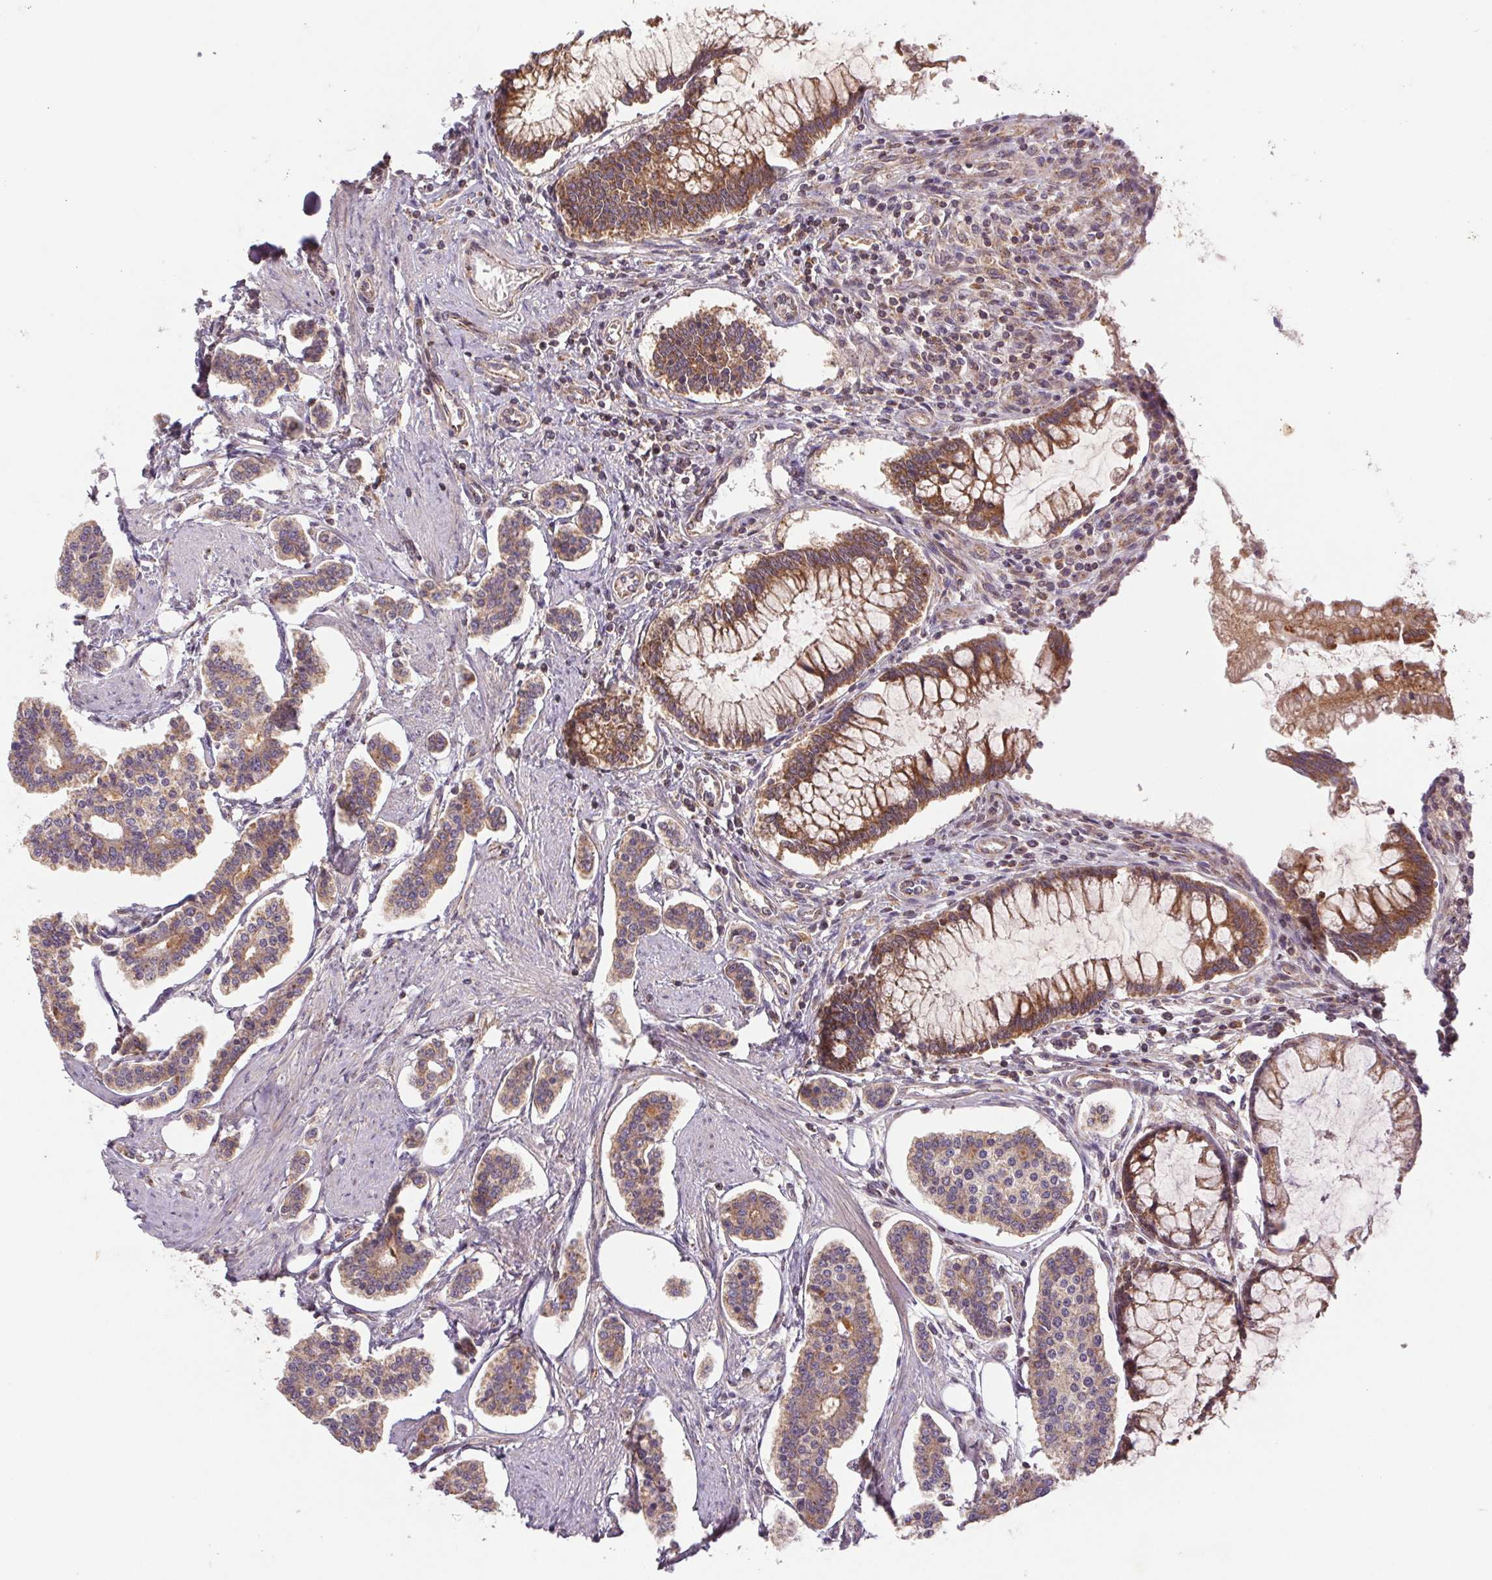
{"staining": {"intensity": "moderate", "quantity": ">75%", "location": "cytoplasmic/membranous"}, "tissue": "carcinoid", "cell_type": "Tumor cells", "image_type": "cancer", "snomed": [{"axis": "morphology", "description": "Carcinoid, malignant, NOS"}, {"axis": "topography", "description": "Small intestine"}], "caption": "Brown immunohistochemical staining in human carcinoid (malignant) demonstrates moderate cytoplasmic/membranous positivity in approximately >75% of tumor cells. (DAB (3,3'-diaminobenzidine) IHC with brightfield microscopy, high magnification).", "gene": "MTHFD1", "patient": {"sex": "female", "age": 65}}